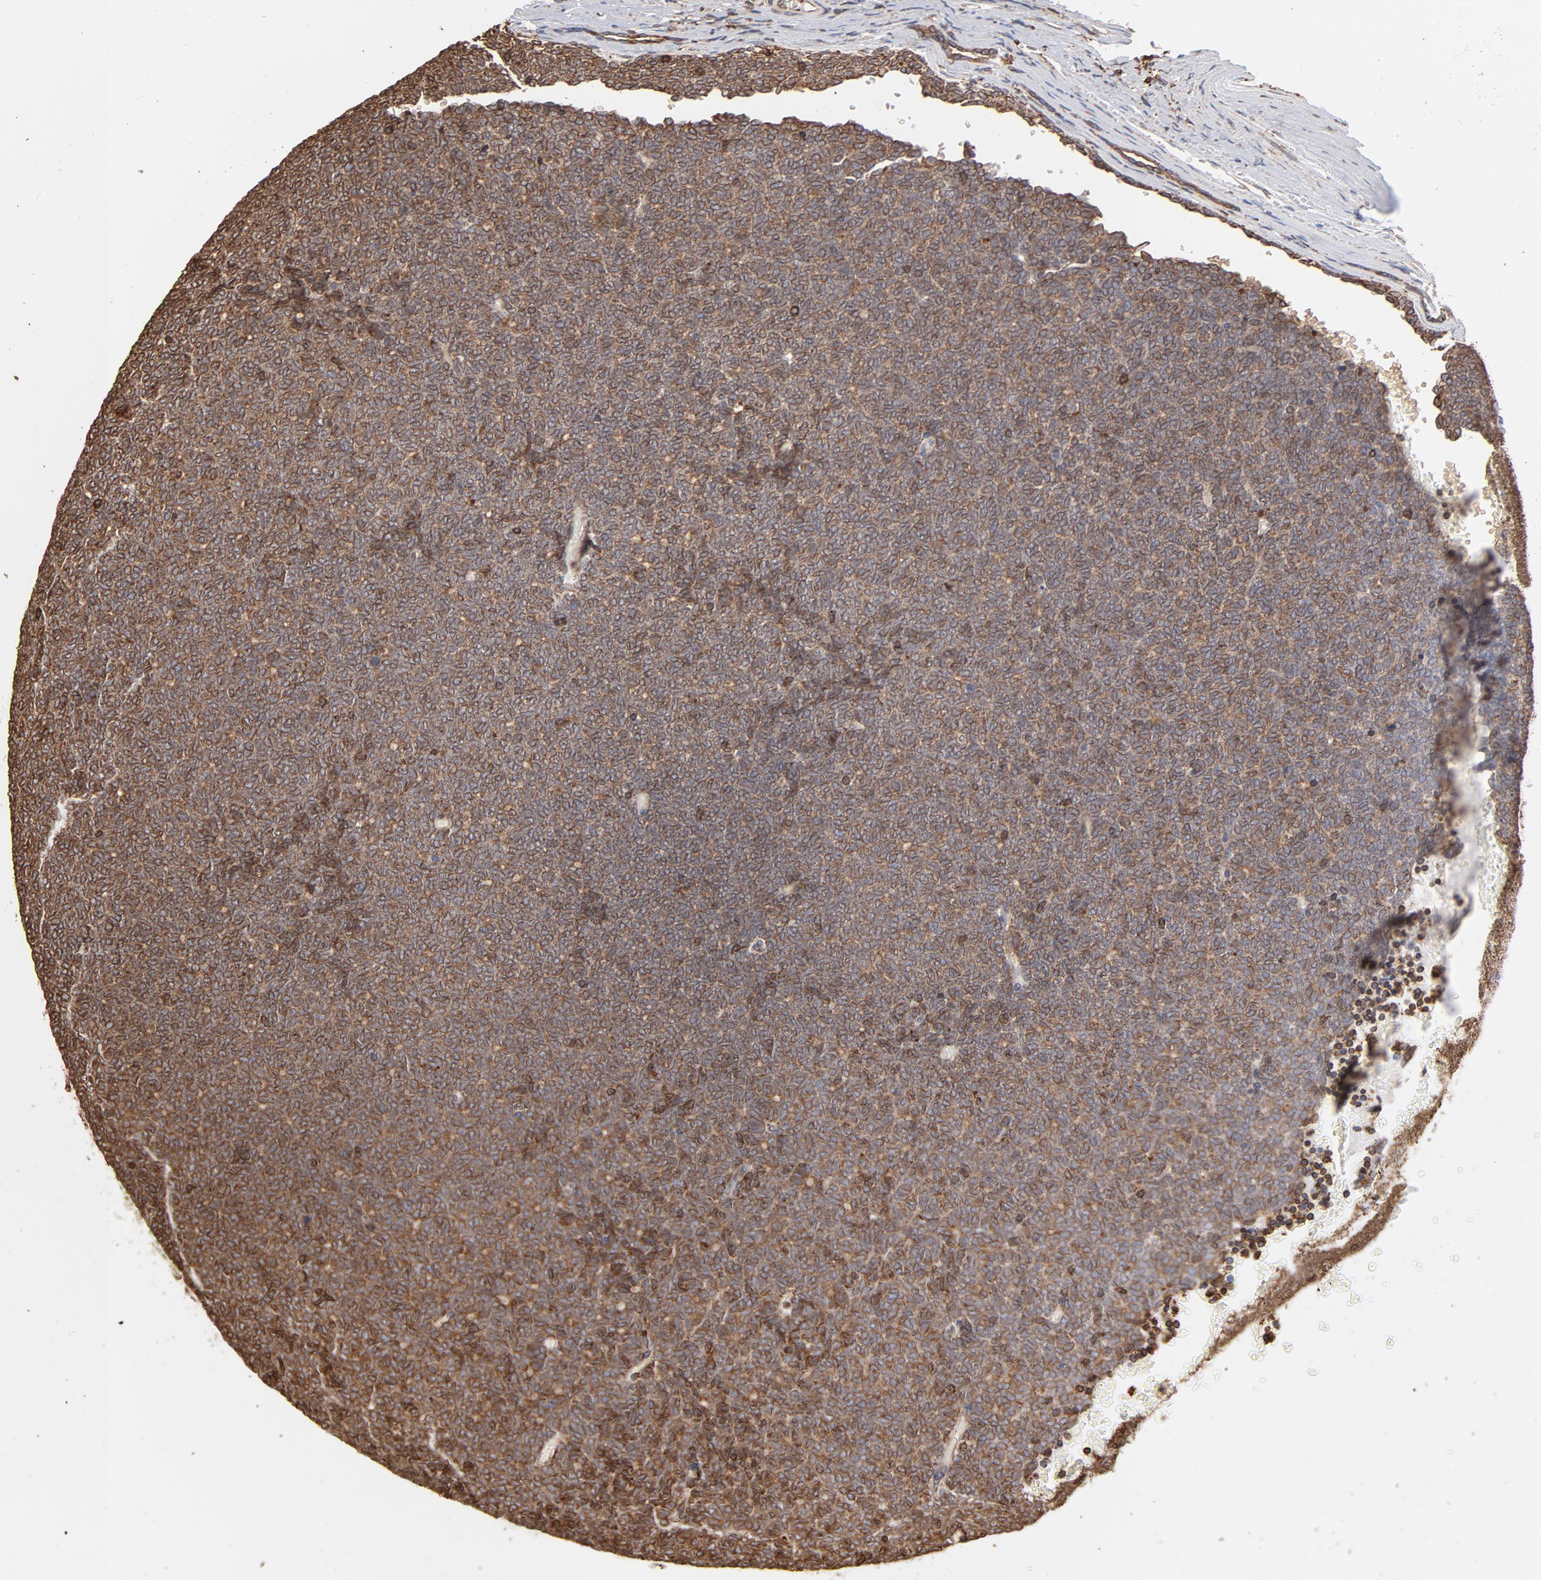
{"staining": {"intensity": "moderate", "quantity": ">75%", "location": "cytoplasmic/membranous"}, "tissue": "renal cancer", "cell_type": "Tumor cells", "image_type": "cancer", "snomed": [{"axis": "morphology", "description": "Neoplasm, malignant, NOS"}, {"axis": "topography", "description": "Kidney"}], "caption": "IHC (DAB (3,3'-diaminobenzidine)) staining of human renal cancer displays moderate cytoplasmic/membranous protein positivity in approximately >75% of tumor cells.", "gene": "CANX", "patient": {"sex": "male", "age": 28}}